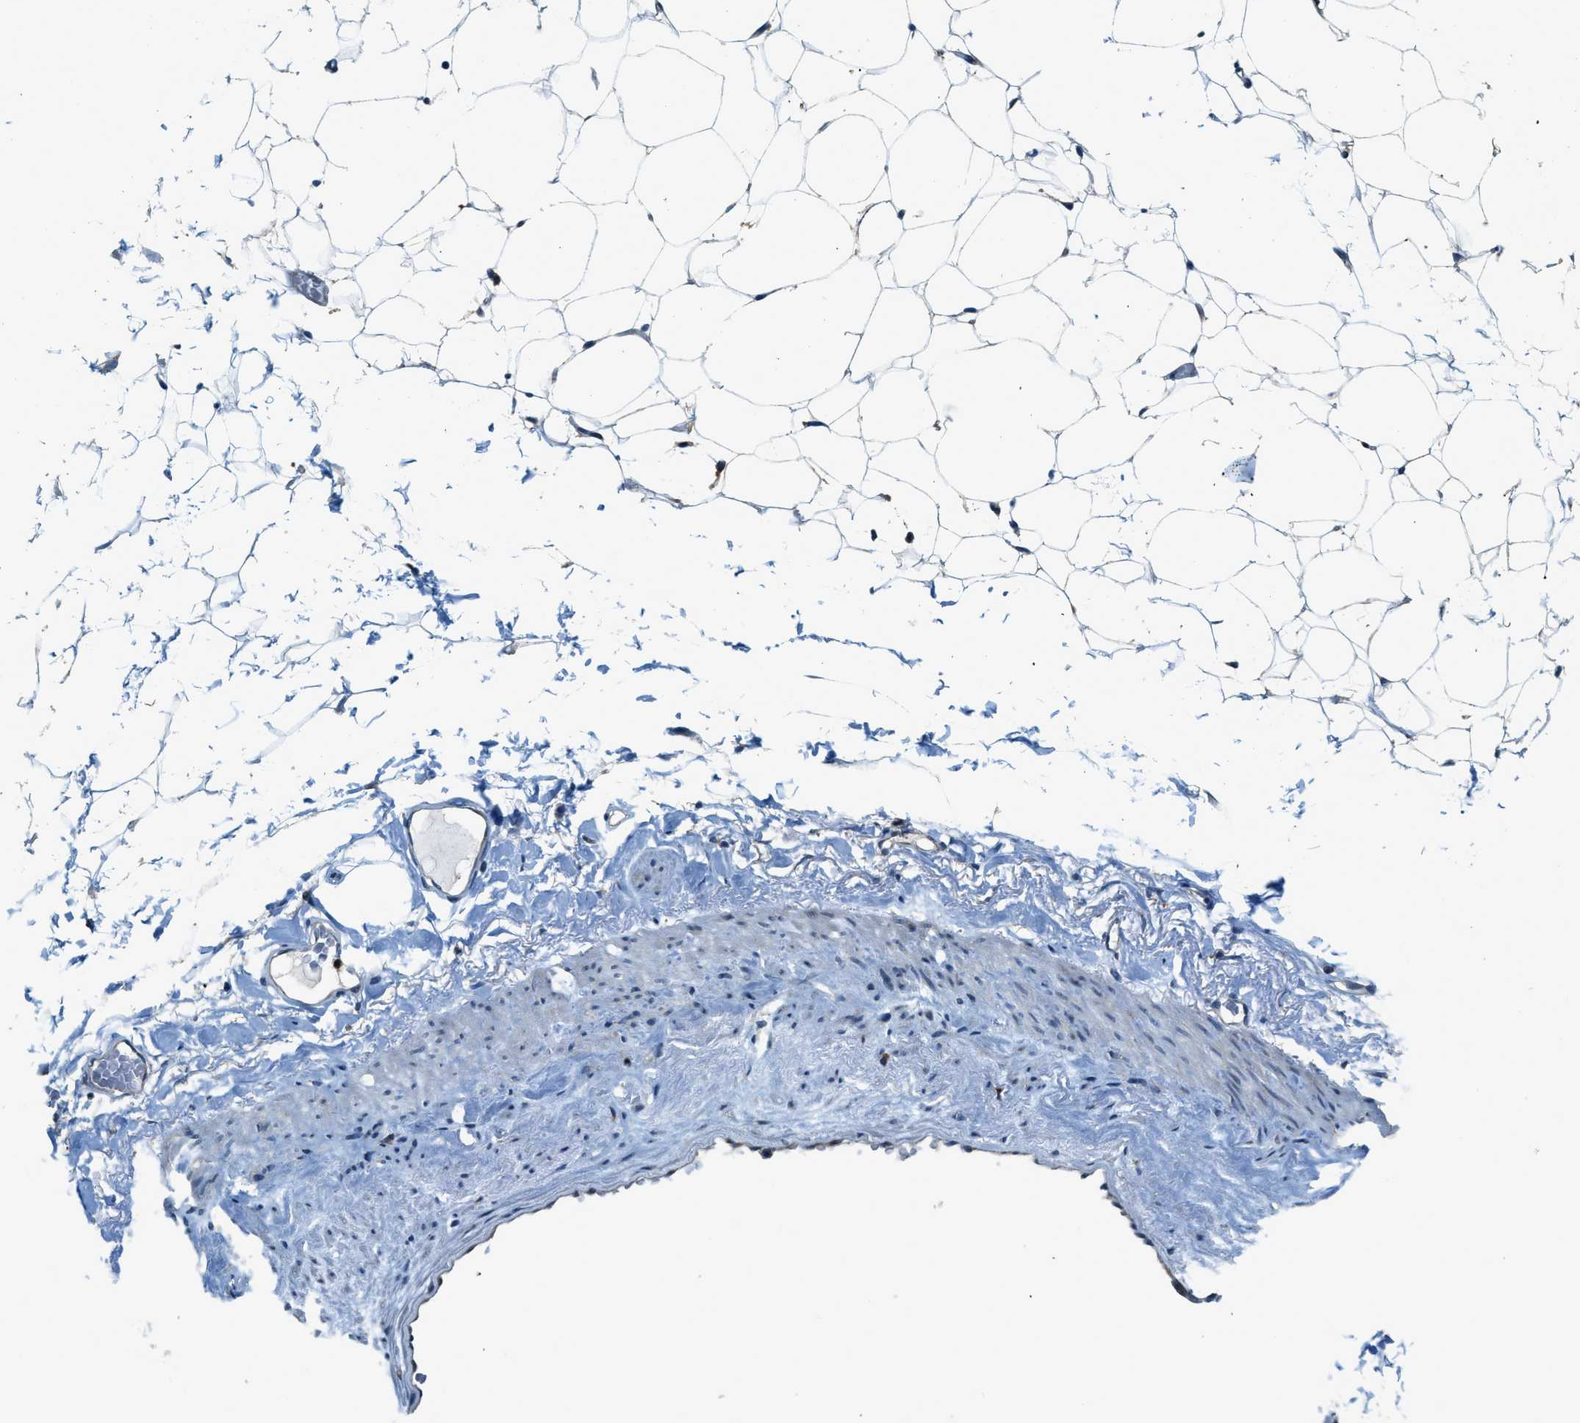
{"staining": {"intensity": "moderate", "quantity": ">75%", "location": "cytoplasmic/membranous"}, "tissue": "adipose tissue", "cell_type": "Adipocytes", "image_type": "normal", "snomed": [{"axis": "morphology", "description": "Normal tissue, NOS"}, {"axis": "topography", "description": "Breast"}, {"axis": "topography", "description": "Soft tissue"}], "caption": "Moderate cytoplasmic/membranous staining for a protein is present in approximately >75% of adipocytes of normal adipose tissue using IHC.", "gene": "HERC2", "patient": {"sex": "female", "age": 75}}